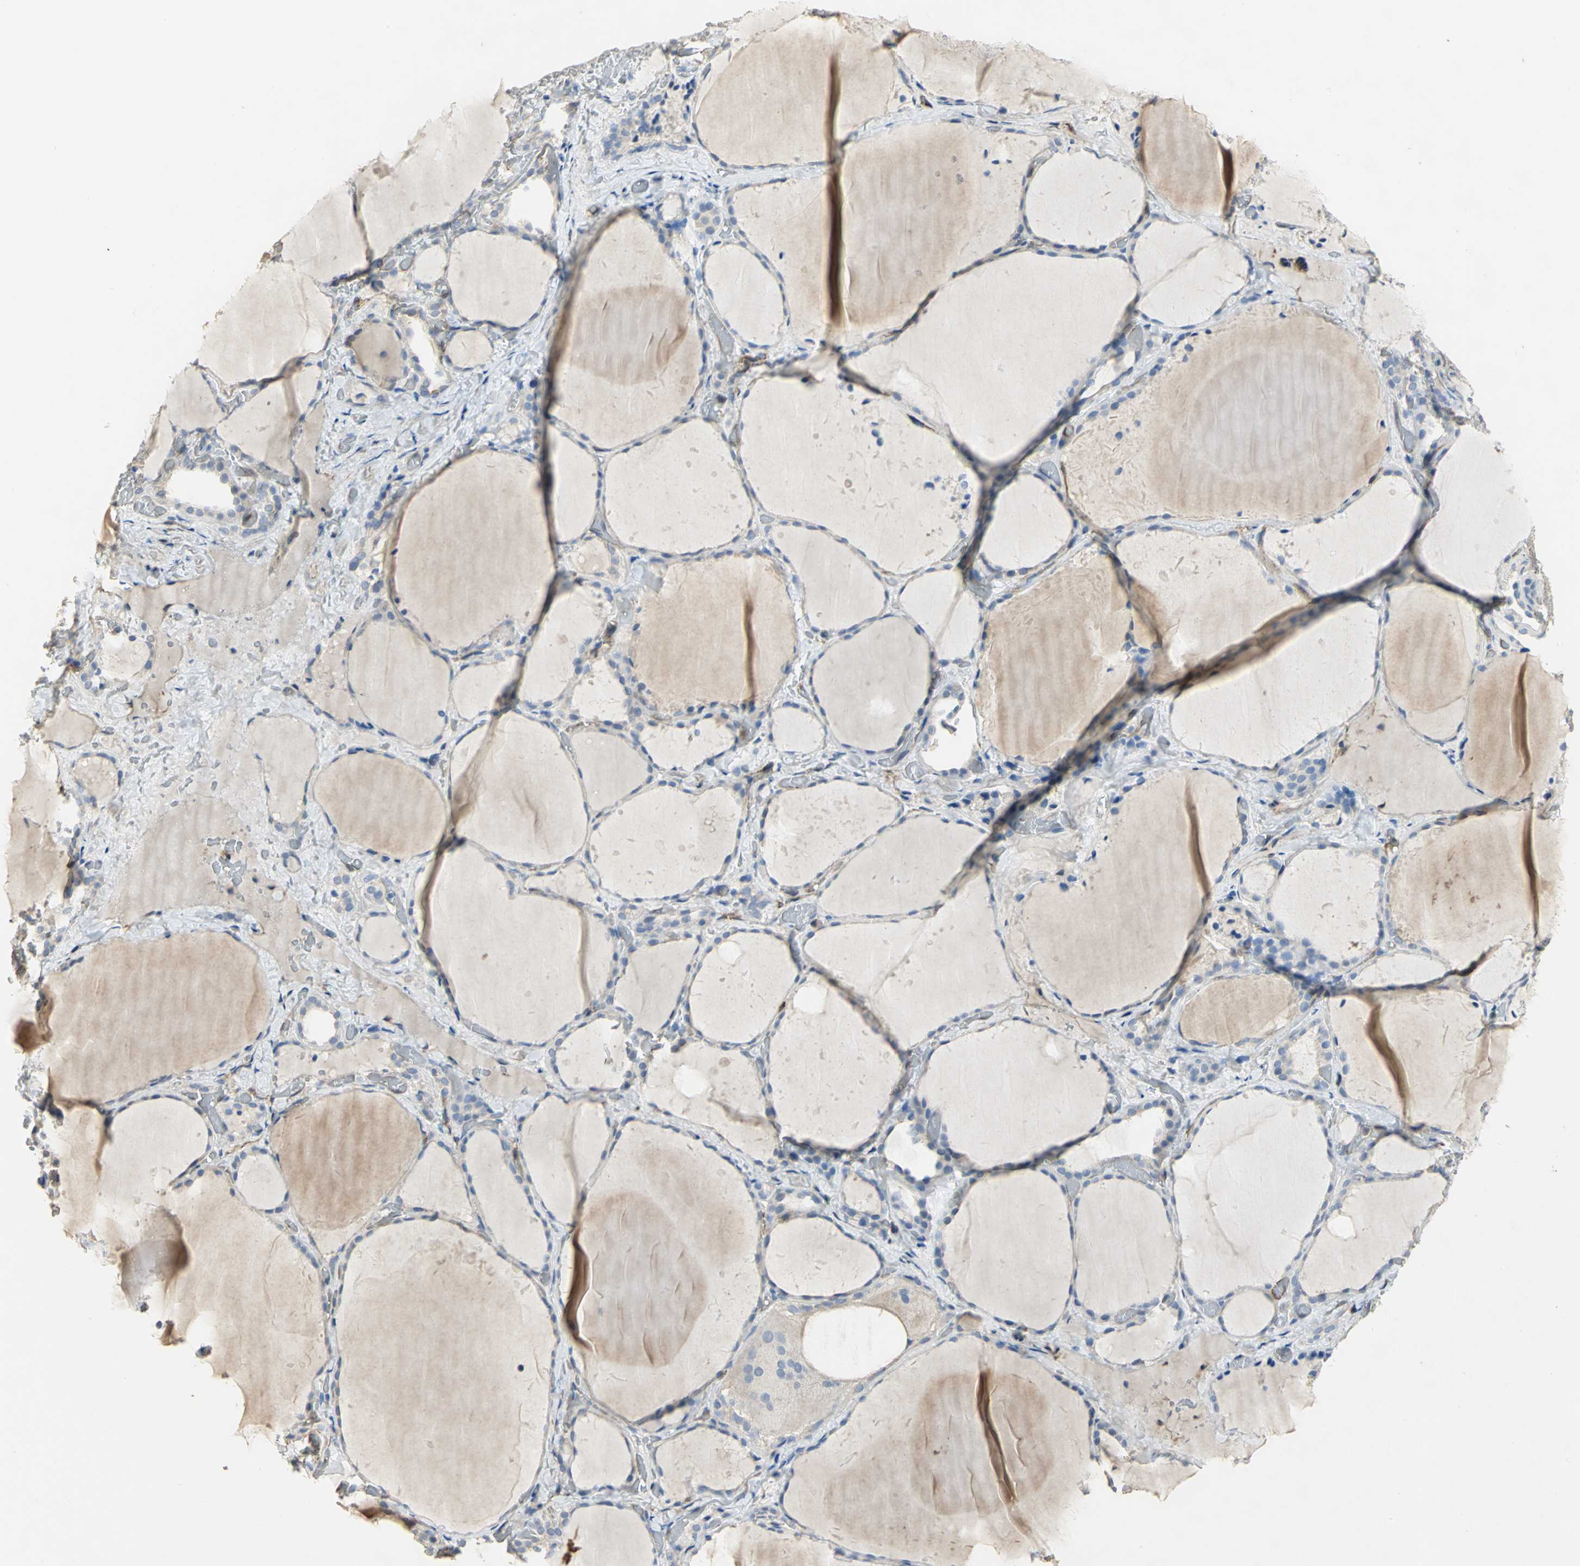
{"staining": {"intensity": "weak", "quantity": "<25%", "location": "cytoplasmic/membranous"}, "tissue": "thyroid gland", "cell_type": "Glandular cells", "image_type": "normal", "snomed": [{"axis": "morphology", "description": "Normal tissue, NOS"}, {"axis": "topography", "description": "Thyroid gland"}], "caption": "Immunohistochemistry of benign human thyroid gland demonstrates no positivity in glandular cells. (DAB (3,3'-diaminobenzidine) immunohistochemistry (IHC) with hematoxylin counter stain).", "gene": "DLGAP5", "patient": {"sex": "female", "age": 22}}